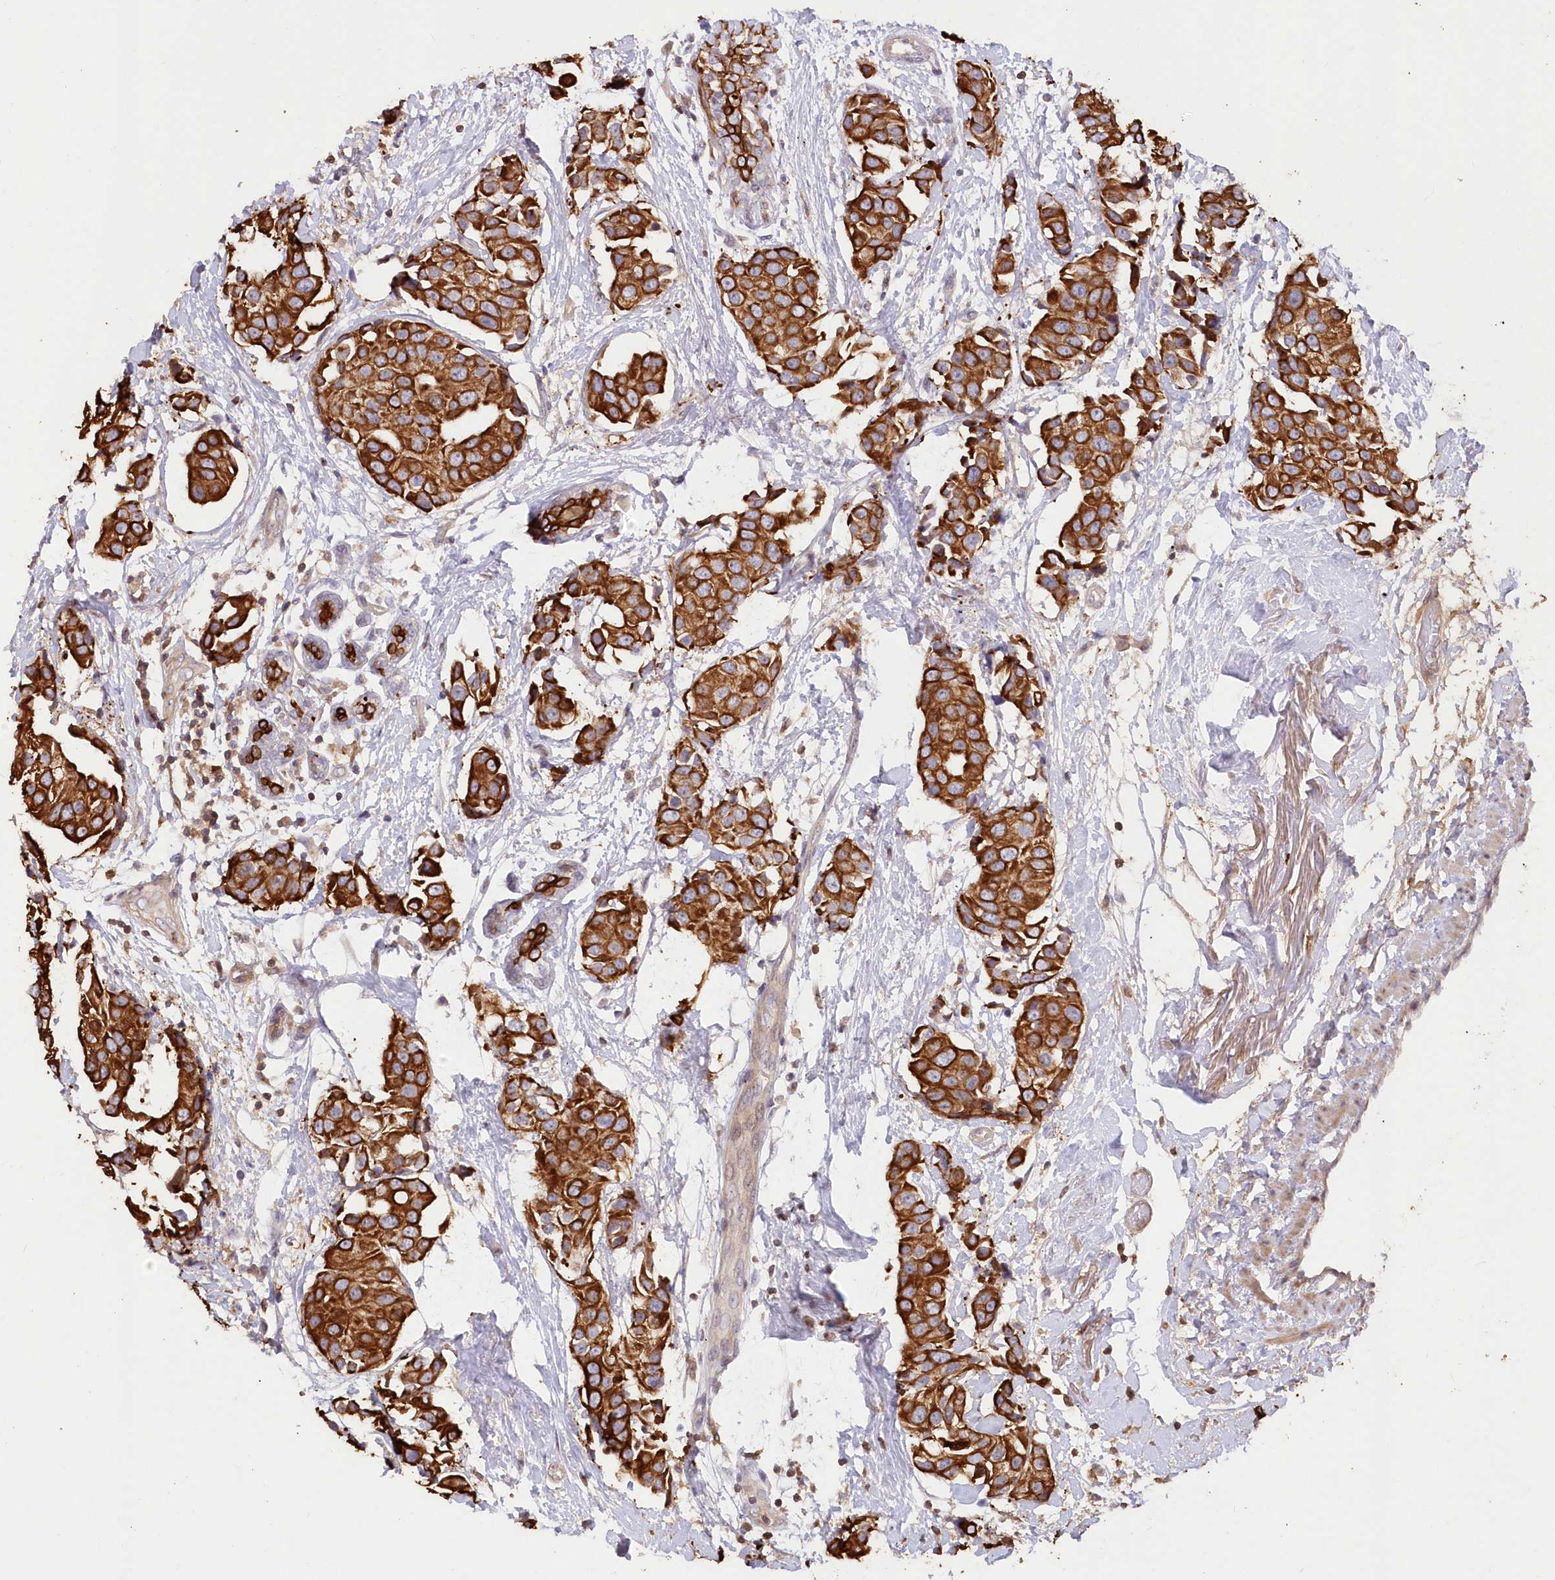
{"staining": {"intensity": "strong", "quantity": ">75%", "location": "cytoplasmic/membranous"}, "tissue": "breast cancer", "cell_type": "Tumor cells", "image_type": "cancer", "snomed": [{"axis": "morphology", "description": "Normal tissue, NOS"}, {"axis": "morphology", "description": "Duct carcinoma"}, {"axis": "topography", "description": "Breast"}], "caption": "This is an image of IHC staining of breast cancer (infiltrating ductal carcinoma), which shows strong expression in the cytoplasmic/membranous of tumor cells.", "gene": "SNED1", "patient": {"sex": "female", "age": 39}}